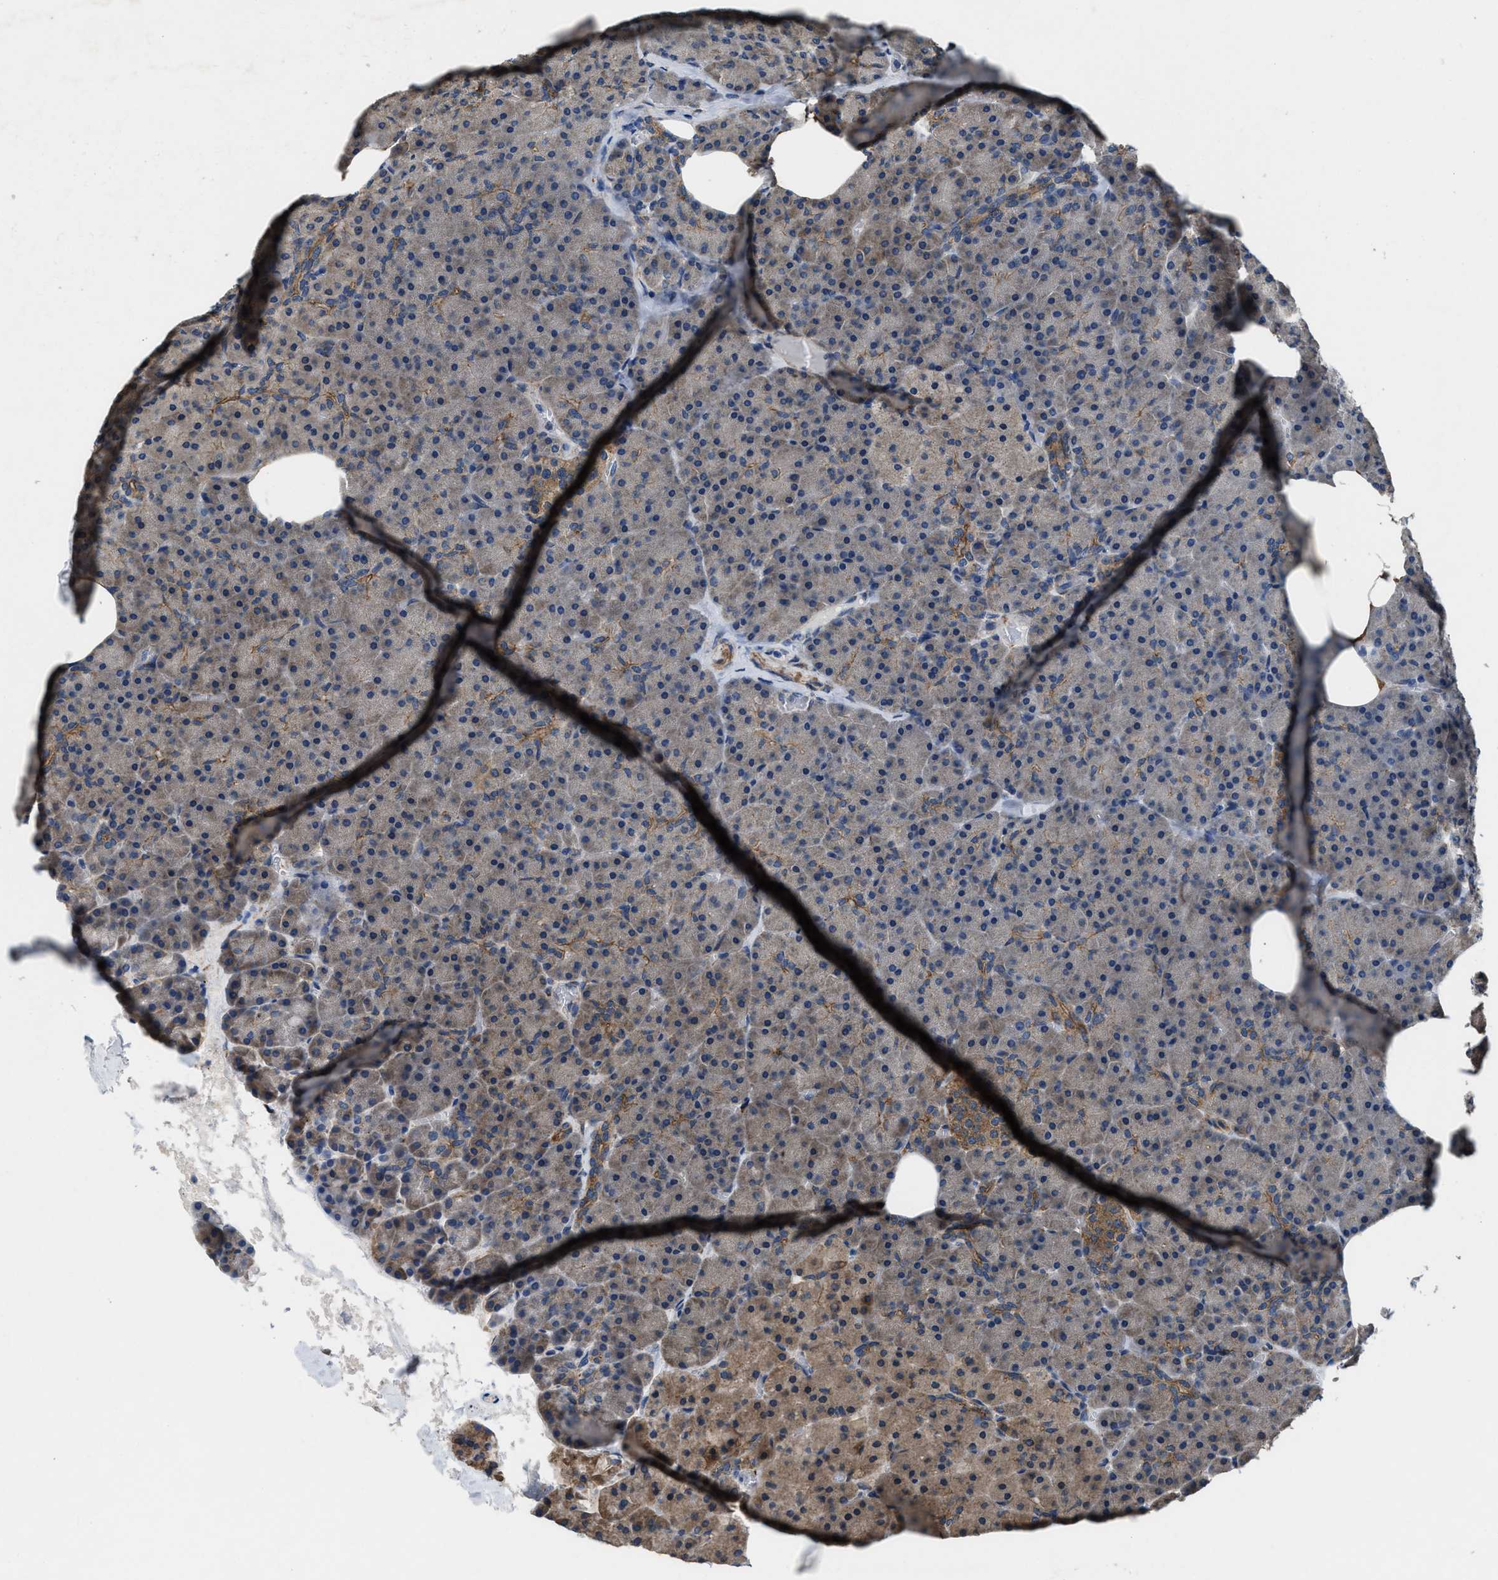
{"staining": {"intensity": "moderate", "quantity": ">75%", "location": "cytoplasmic/membranous"}, "tissue": "pancreas", "cell_type": "Exocrine glandular cells", "image_type": "normal", "snomed": [{"axis": "morphology", "description": "Normal tissue, NOS"}, {"axis": "morphology", "description": "Carcinoid, malignant, NOS"}, {"axis": "topography", "description": "Pancreas"}], "caption": "Brown immunohistochemical staining in normal pancreas reveals moderate cytoplasmic/membranous staining in about >75% of exocrine glandular cells.", "gene": "PDP1", "patient": {"sex": "female", "age": 35}}